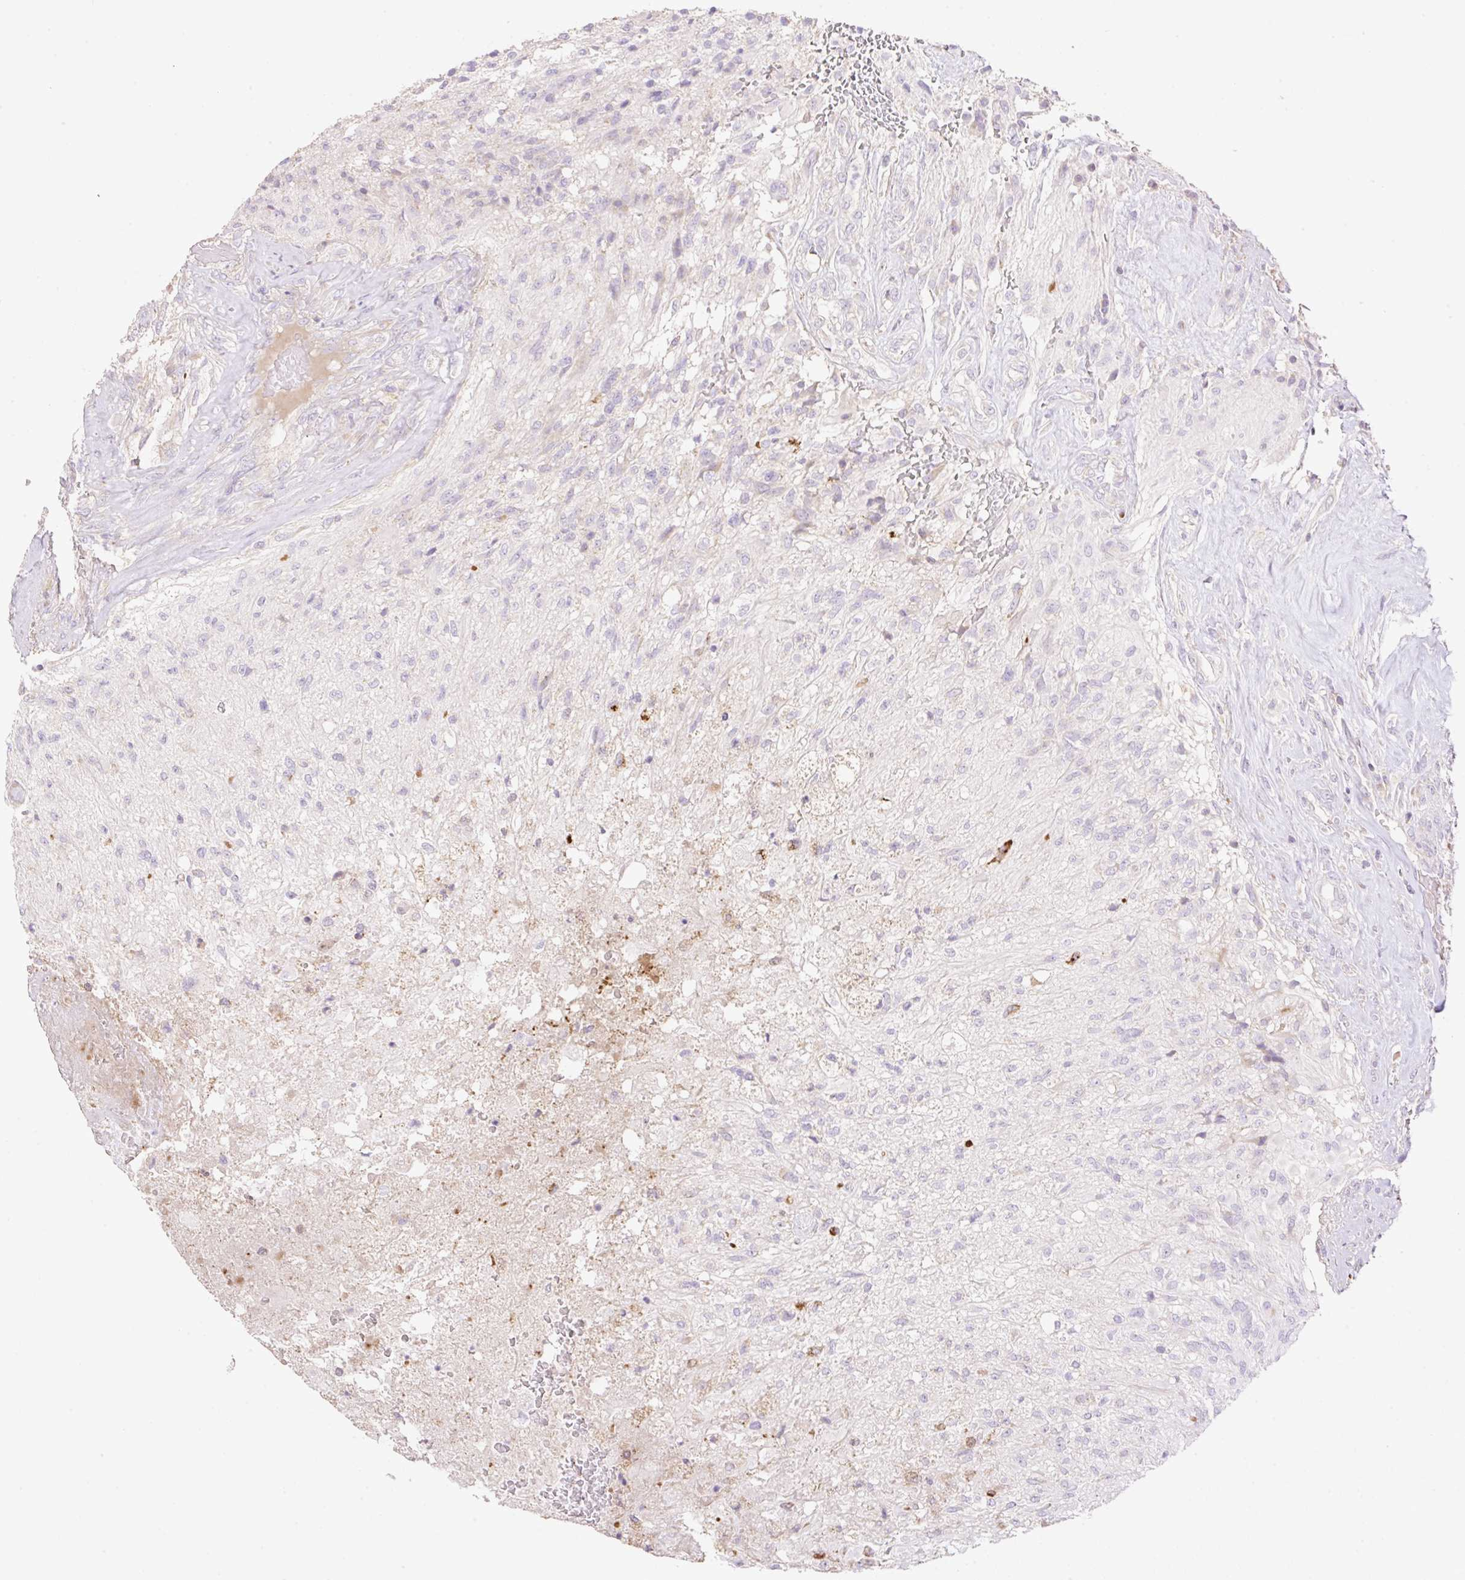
{"staining": {"intensity": "negative", "quantity": "none", "location": "none"}, "tissue": "glioma", "cell_type": "Tumor cells", "image_type": "cancer", "snomed": [{"axis": "morphology", "description": "Glioma, malignant, High grade"}, {"axis": "topography", "description": "Brain"}], "caption": "DAB immunohistochemical staining of human malignant high-grade glioma demonstrates no significant expression in tumor cells.", "gene": "VPS25", "patient": {"sex": "male", "age": 56}}